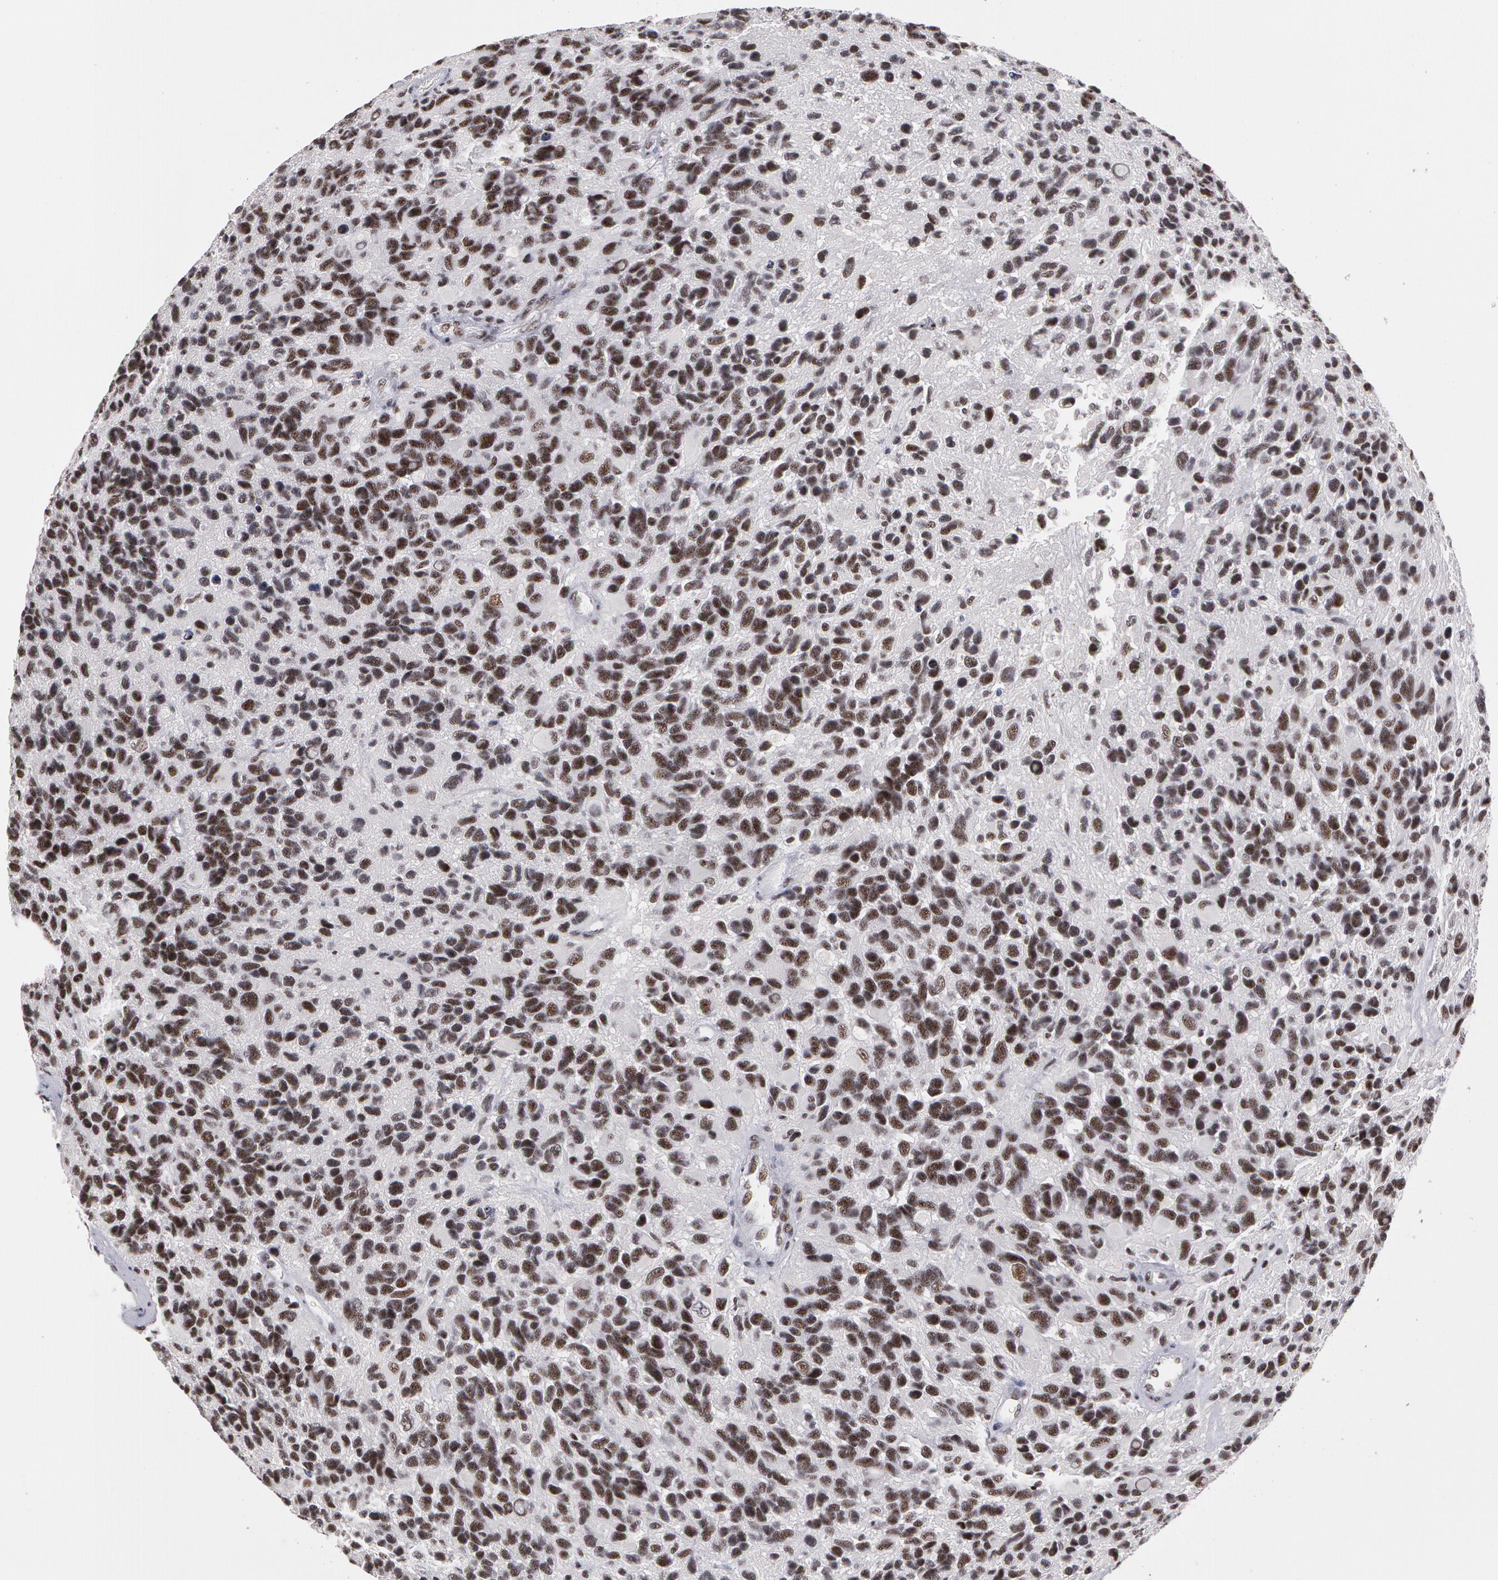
{"staining": {"intensity": "weak", "quantity": "25%-75%", "location": "nuclear"}, "tissue": "glioma", "cell_type": "Tumor cells", "image_type": "cancer", "snomed": [{"axis": "morphology", "description": "Glioma, malignant, High grade"}, {"axis": "topography", "description": "Brain"}], "caption": "A low amount of weak nuclear staining is appreciated in about 25%-75% of tumor cells in malignant glioma (high-grade) tissue.", "gene": "PNN", "patient": {"sex": "male", "age": 77}}